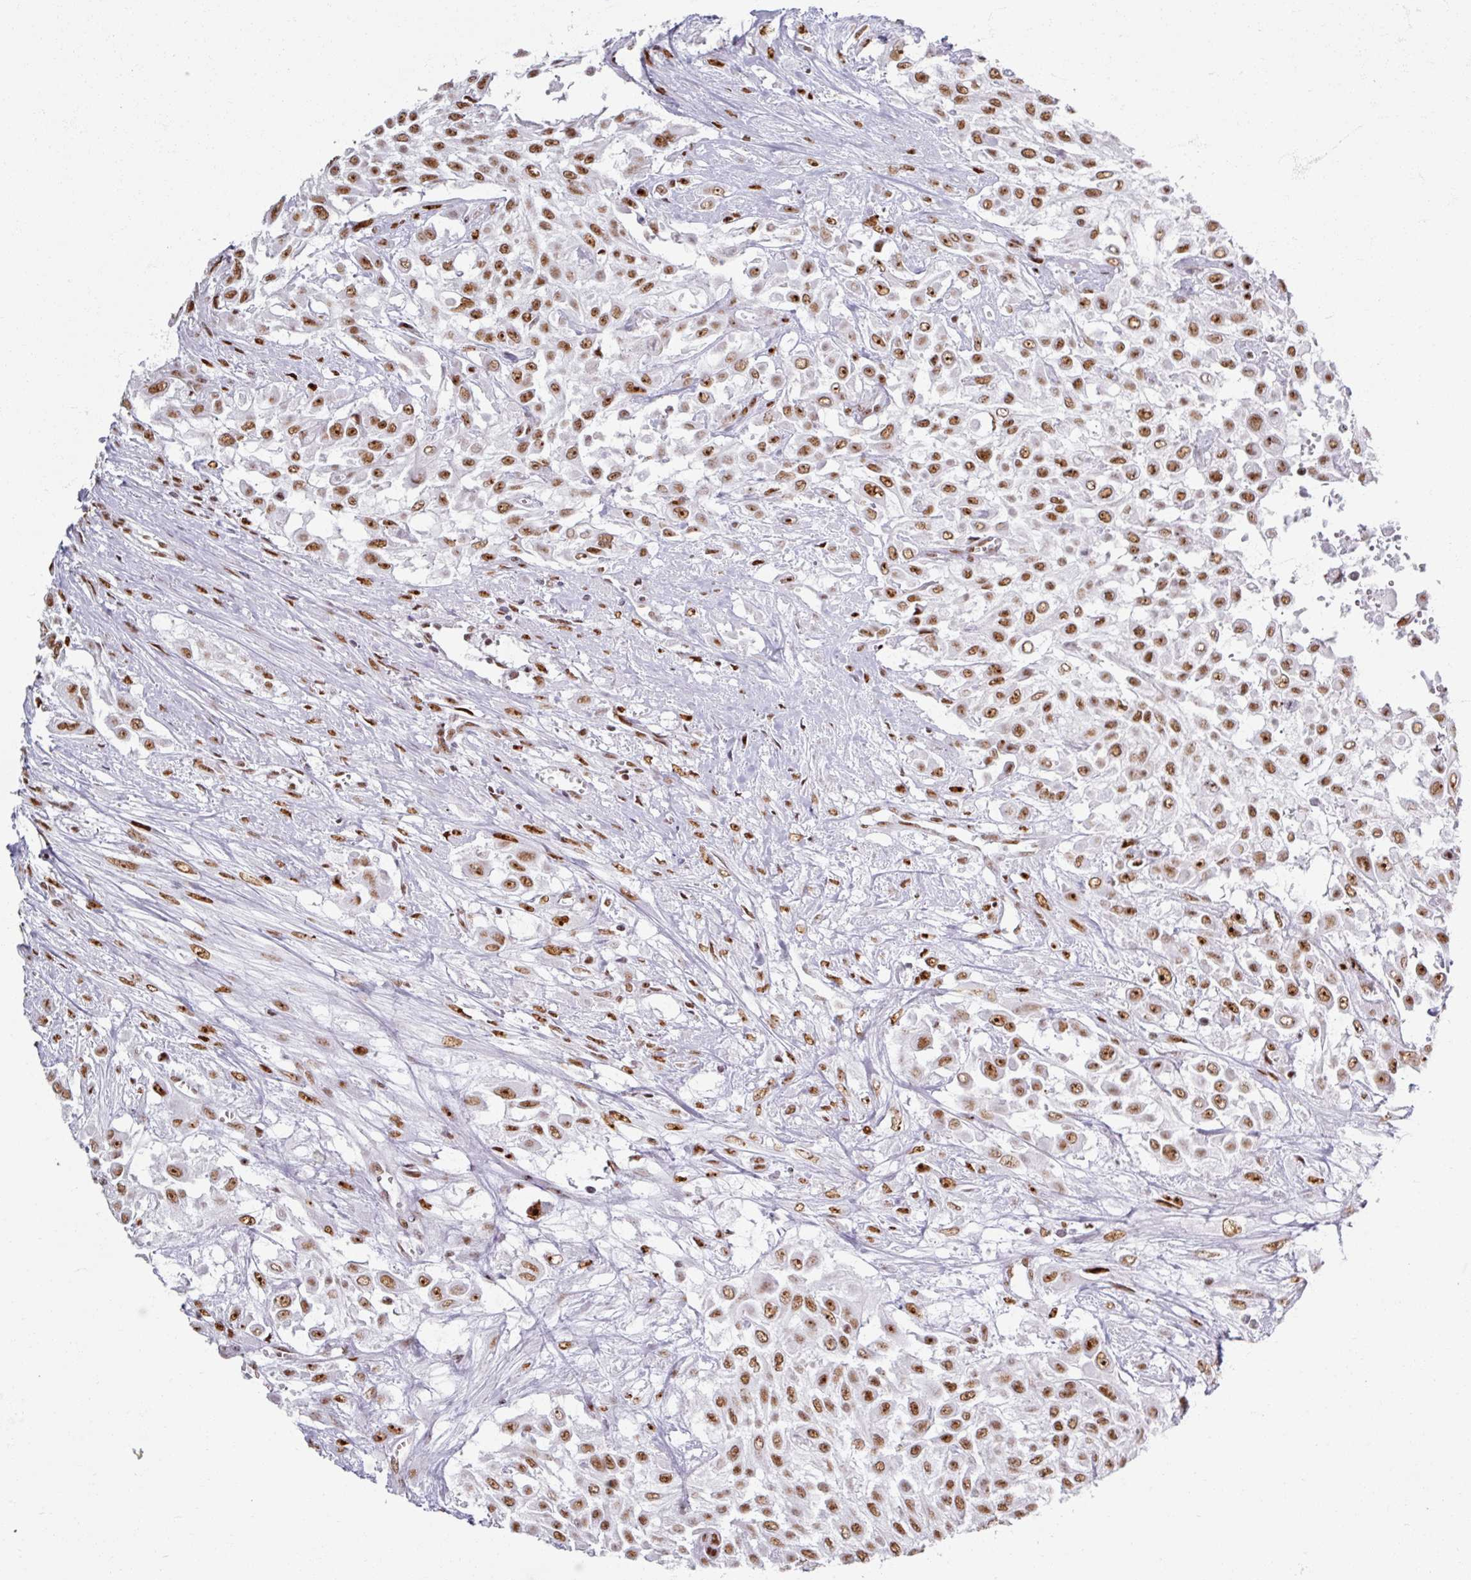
{"staining": {"intensity": "moderate", "quantity": ">75%", "location": "nuclear"}, "tissue": "urothelial cancer", "cell_type": "Tumor cells", "image_type": "cancer", "snomed": [{"axis": "morphology", "description": "Urothelial carcinoma, High grade"}, {"axis": "topography", "description": "Urinary bladder"}], "caption": "High-magnification brightfield microscopy of high-grade urothelial carcinoma stained with DAB (brown) and counterstained with hematoxylin (blue). tumor cells exhibit moderate nuclear positivity is seen in about>75% of cells. (Brightfield microscopy of DAB IHC at high magnification).", "gene": "ADAR", "patient": {"sex": "male", "age": 57}}